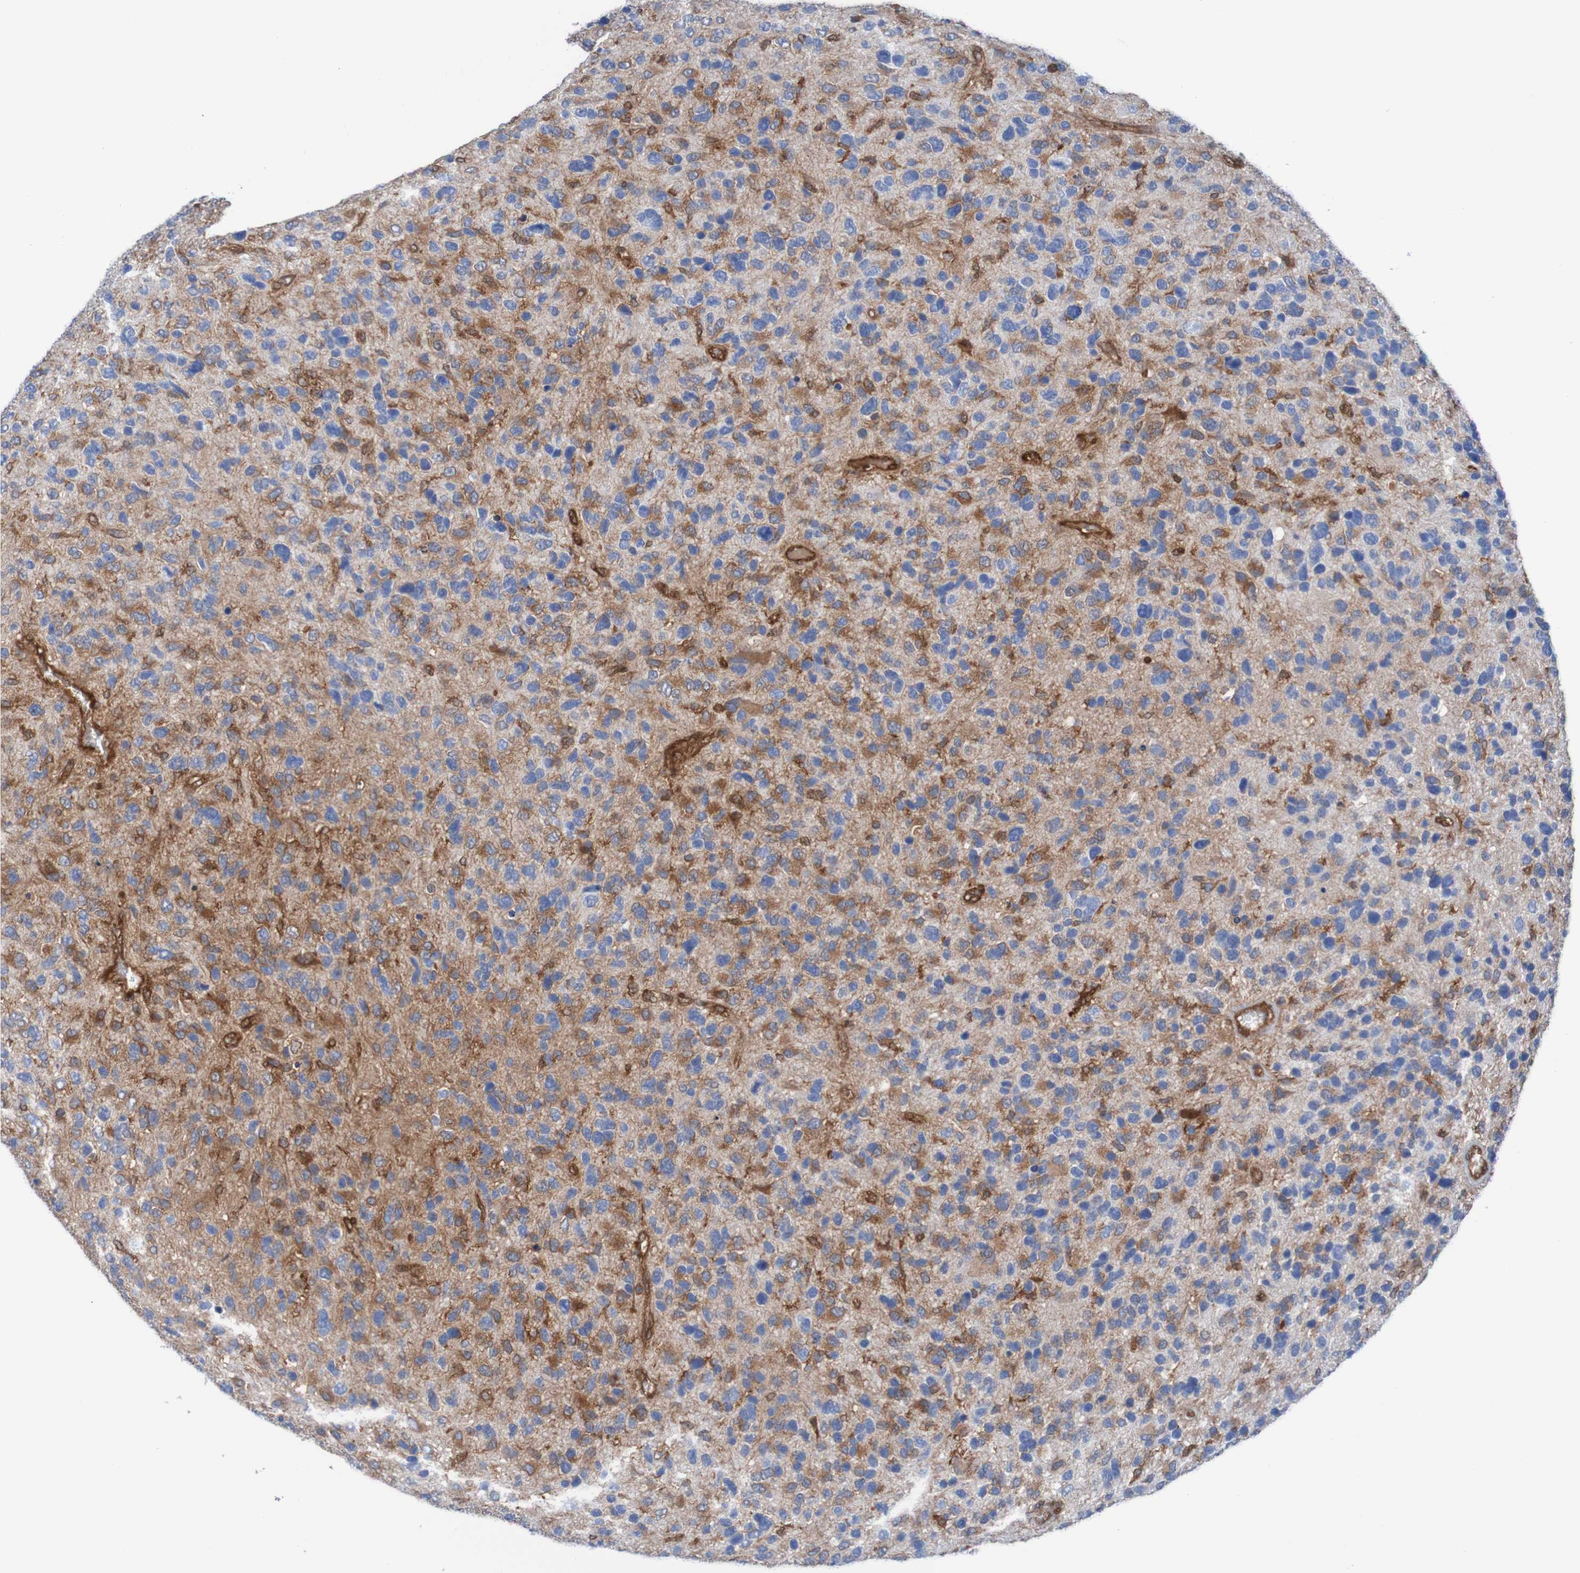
{"staining": {"intensity": "weak", "quantity": ">75%", "location": "cytoplasmic/membranous"}, "tissue": "glioma", "cell_type": "Tumor cells", "image_type": "cancer", "snomed": [{"axis": "morphology", "description": "Glioma, malignant, High grade"}, {"axis": "topography", "description": "Brain"}], "caption": "Weak cytoplasmic/membranous expression is appreciated in approximately >75% of tumor cells in malignant glioma (high-grade).", "gene": "RIGI", "patient": {"sex": "female", "age": 58}}